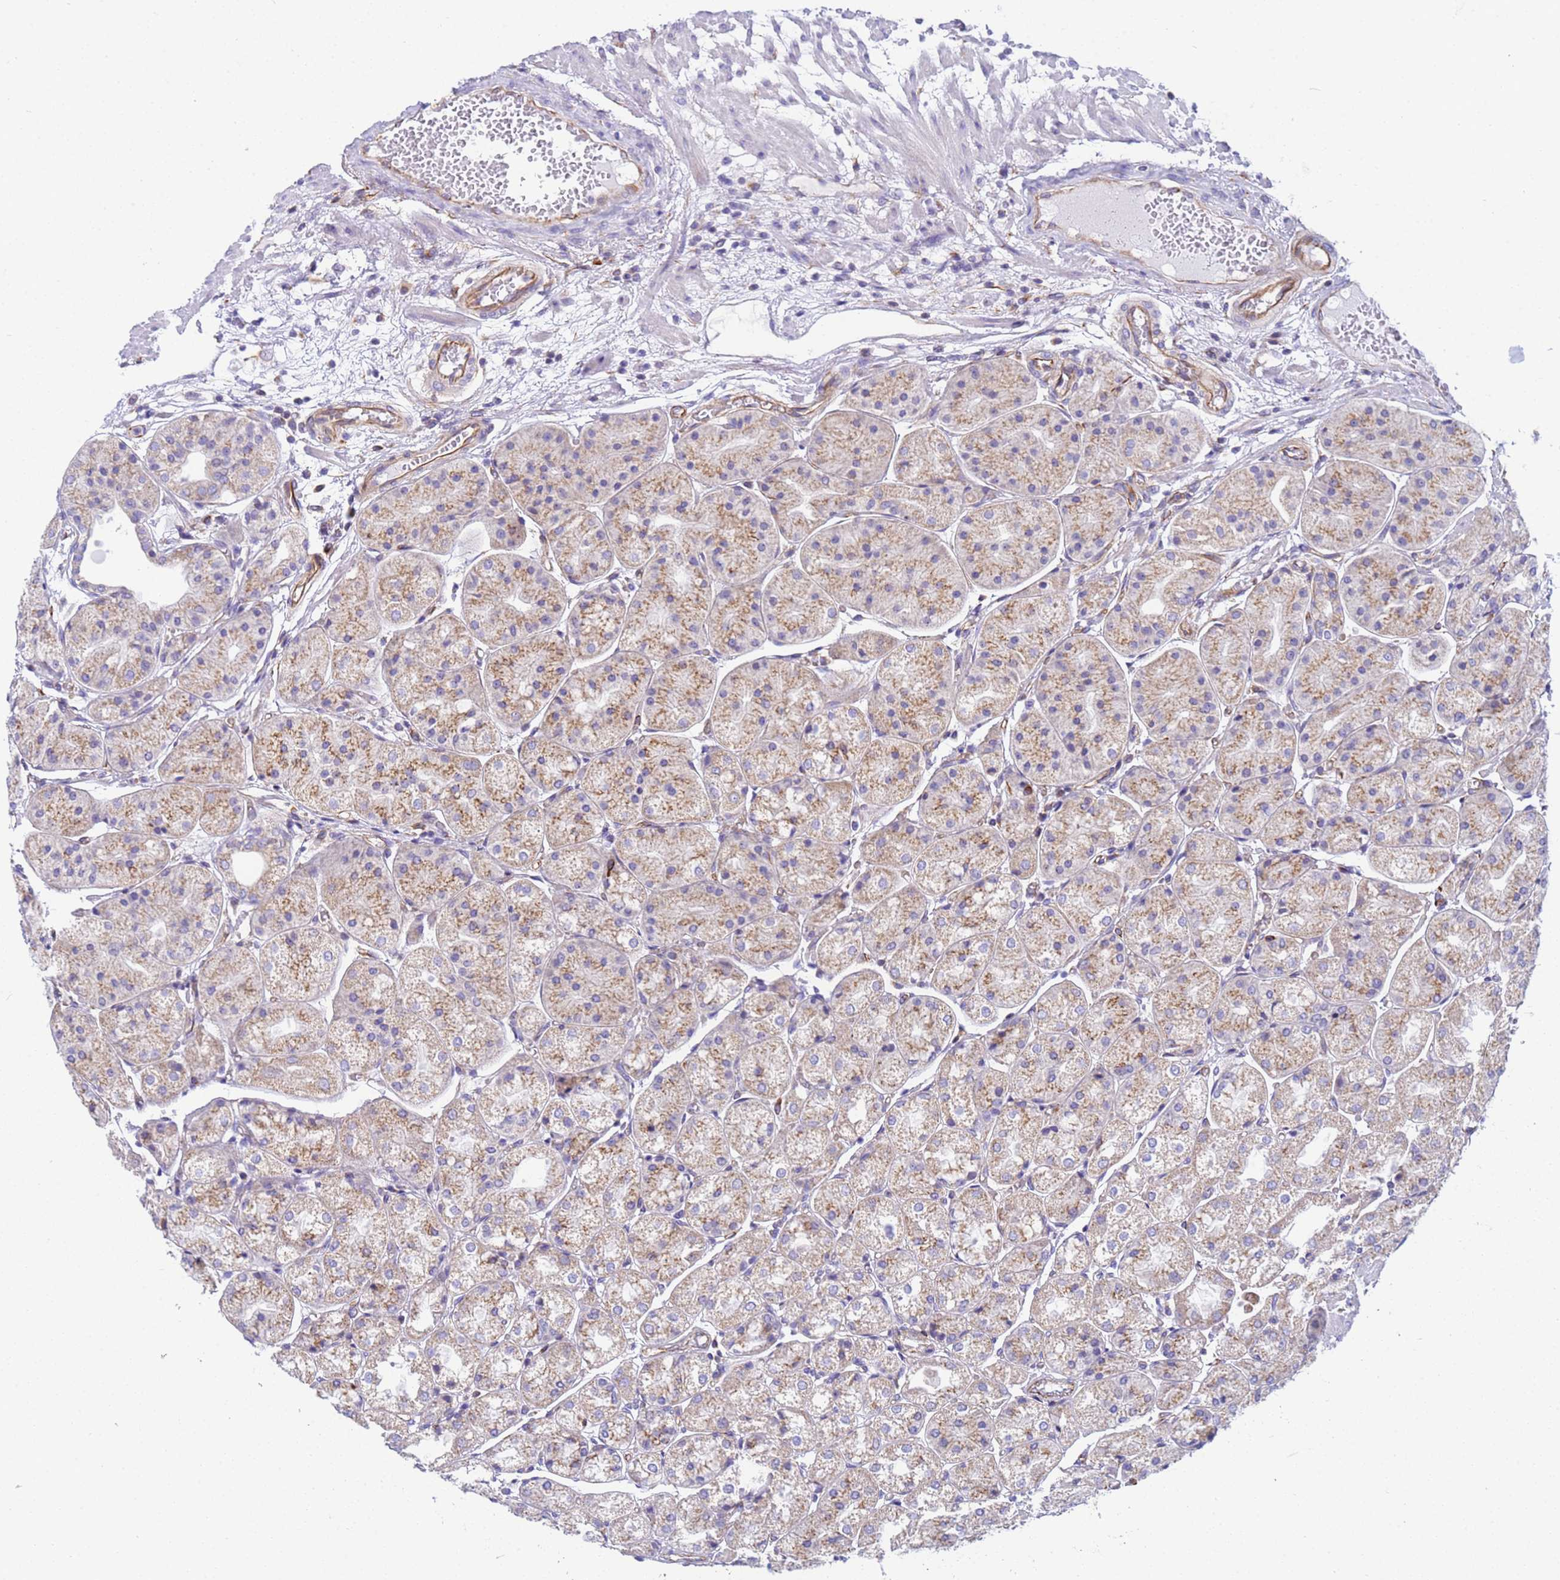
{"staining": {"intensity": "moderate", "quantity": ">75%", "location": "cytoplasmic/membranous"}, "tissue": "stomach", "cell_type": "Glandular cells", "image_type": "normal", "snomed": [{"axis": "morphology", "description": "Normal tissue, NOS"}, {"axis": "topography", "description": "Stomach, upper"}], "caption": "IHC (DAB (3,3'-diaminobenzidine)) staining of benign human stomach demonstrates moderate cytoplasmic/membranous protein expression in about >75% of glandular cells.", "gene": "UBXN2B", "patient": {"sex": "male", "age": 72}}